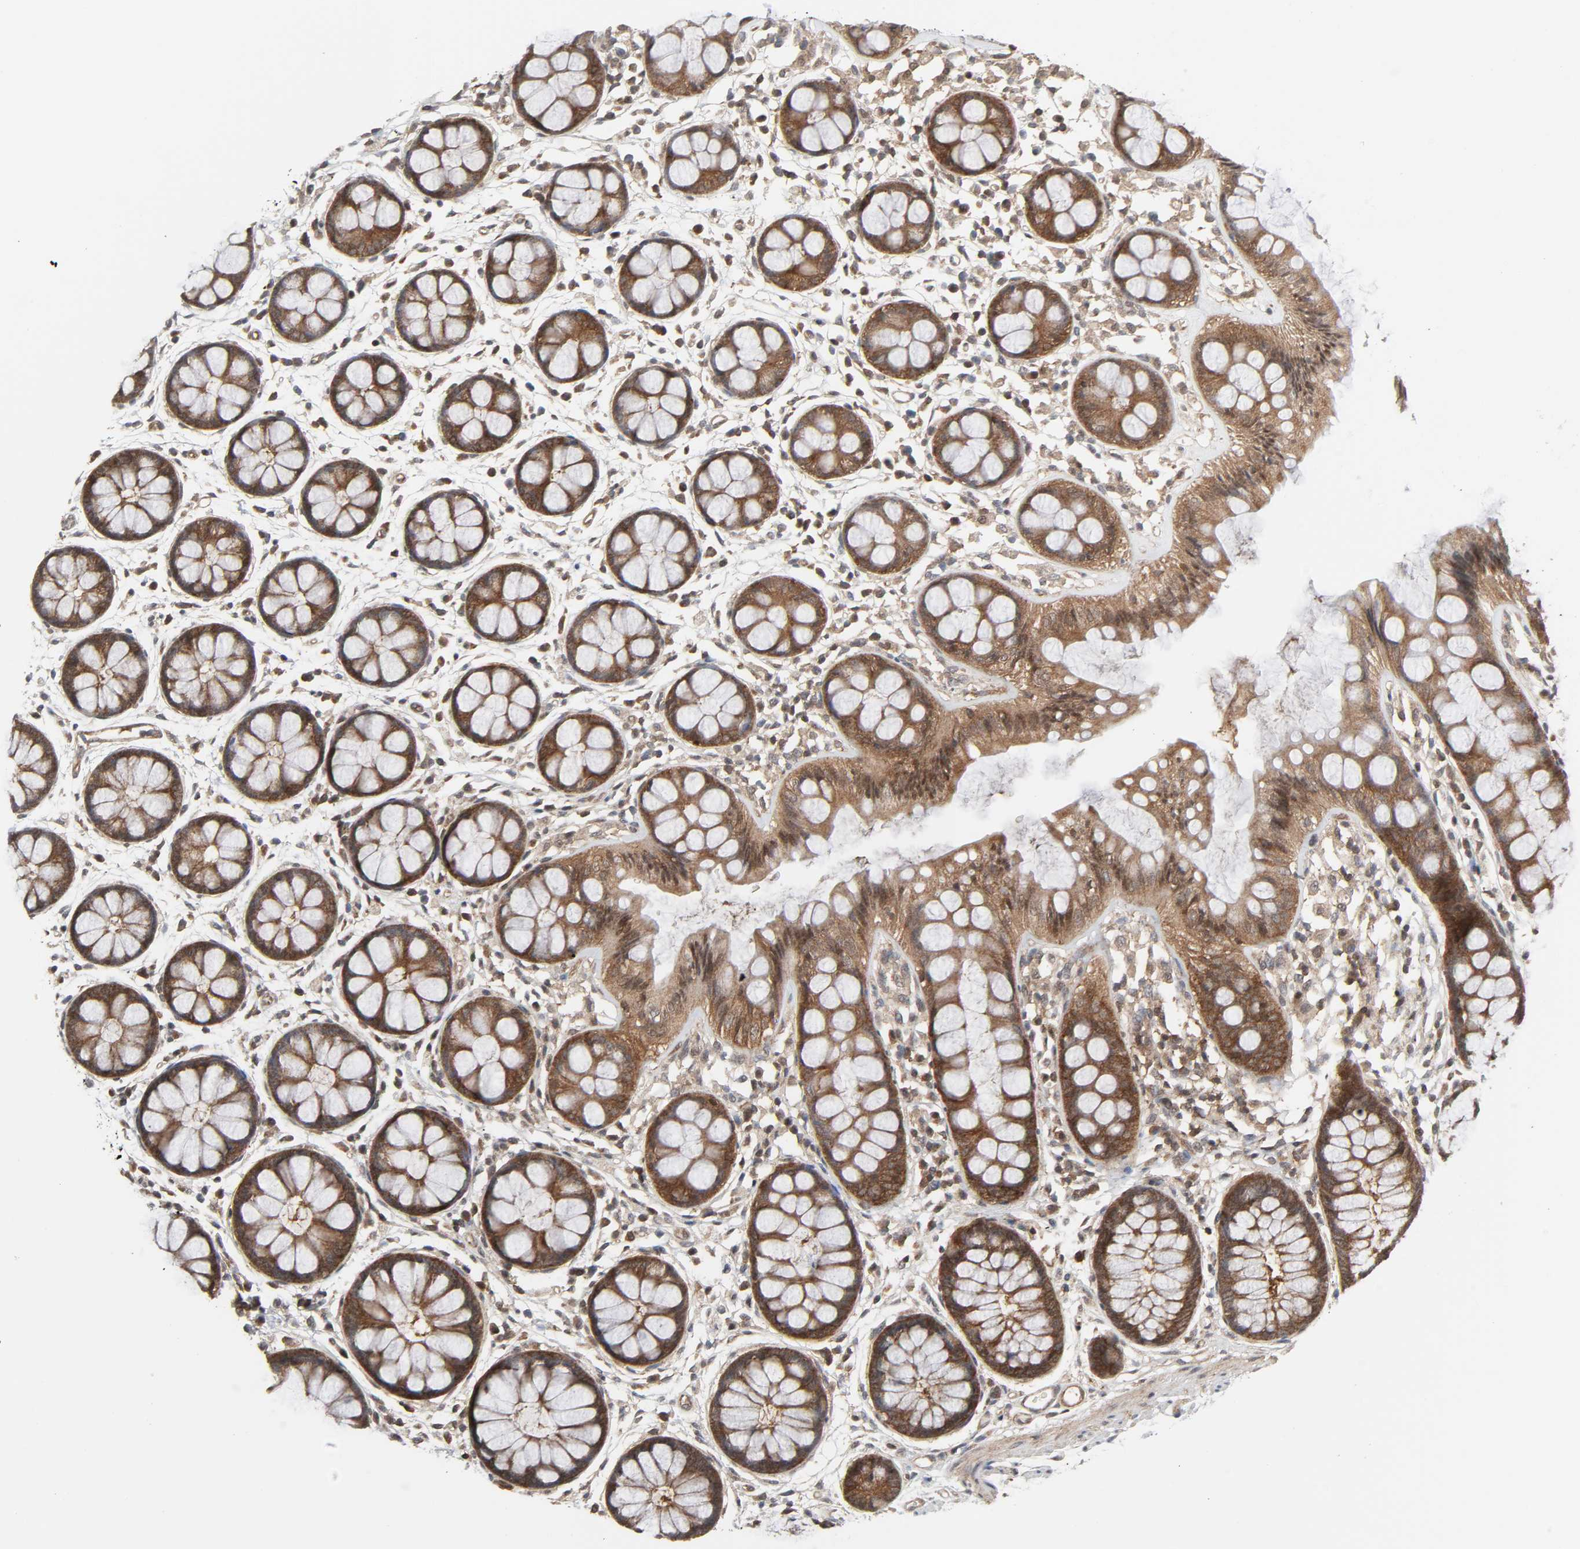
{"staining": {"intensity": "strong", "quantity": ">75%", "location": "cytoplasmic/membranous"}, "tissue": "rectum", "cell_type": "Glandular cells", "image_type": "normal", "snomed": [{"axis": "morphology", "description": "Normal tissue, NOS"}, {"axis": "topography", "description": "Rectum"}], "caption": "Rectum stained with DAB (3,3'-diaminobenzidine) IHC demonstrates high levels of strong cytoplasmic/membranous staining in approximately >75% of glandular cells. The protein is stained brown, and the nuclei are stained in blue (DAB IHC with brightfield microscopy, high magnification).", "gene": "GSK3A", "patient": {"sex": "female", "age": 66}}